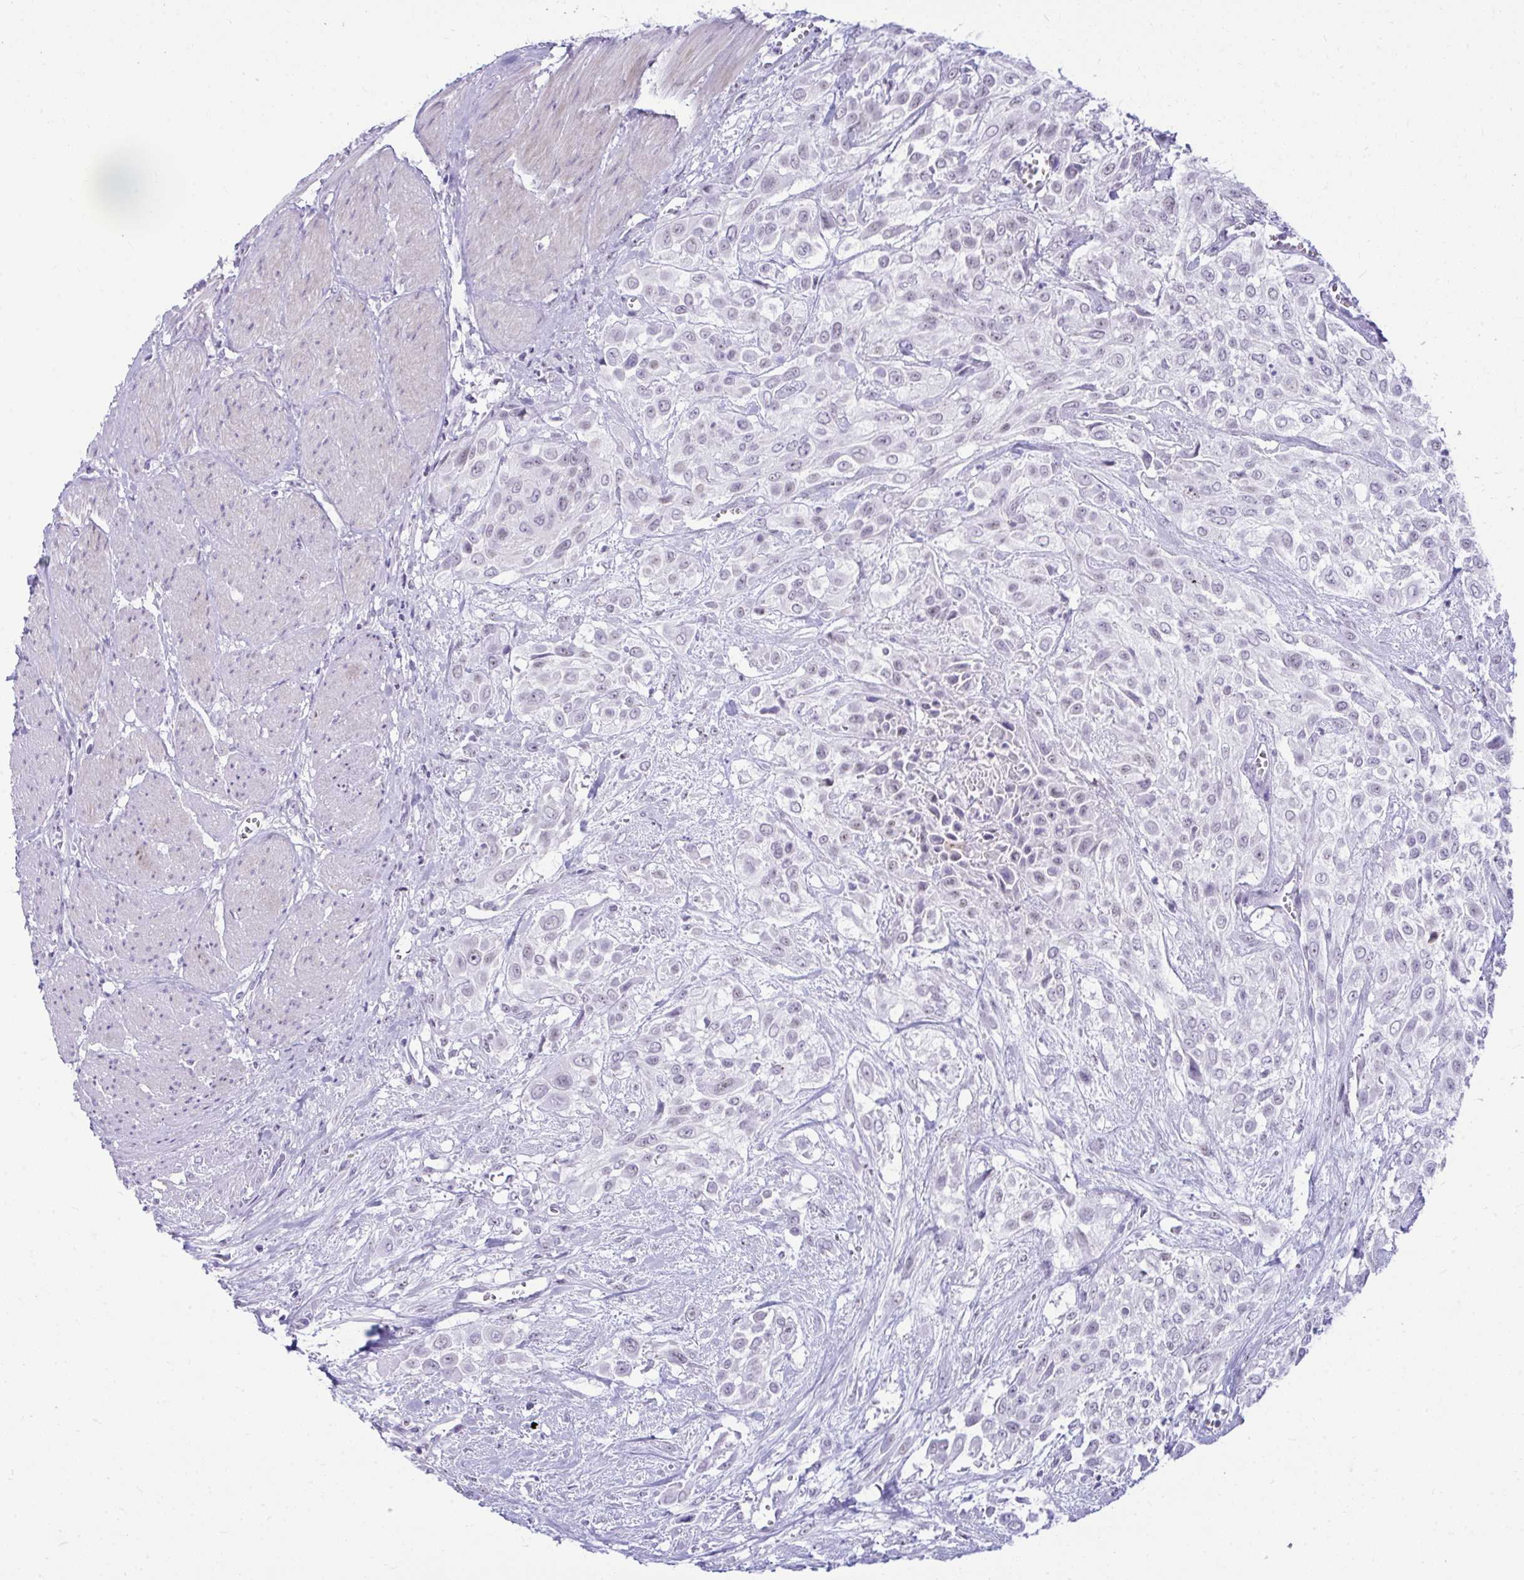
{"staining": {"intensity": "negative", "quantity": "none", "location": "none"}, "tissue": "urothelial cancer", "cell_type": "Tumor cells", "image_type": "cancer", "snomed": [{"axis": "morphology", "description": "Urothelial carcinoma, High grade"}, {"axis": "topography", "description": "Urinary bladder"}], "caption": "The photomicrograph demonstrates no significant staining in tumor cells of urothelial carcinoma (high-grade). The staining is performed using DAB (3,3'-diaminobenzidine) brown chromogen with nuclei counter-stained in using hematoxylin.", "gene": "OR5F1", "patient": {"sex": "male", "age": 57}}